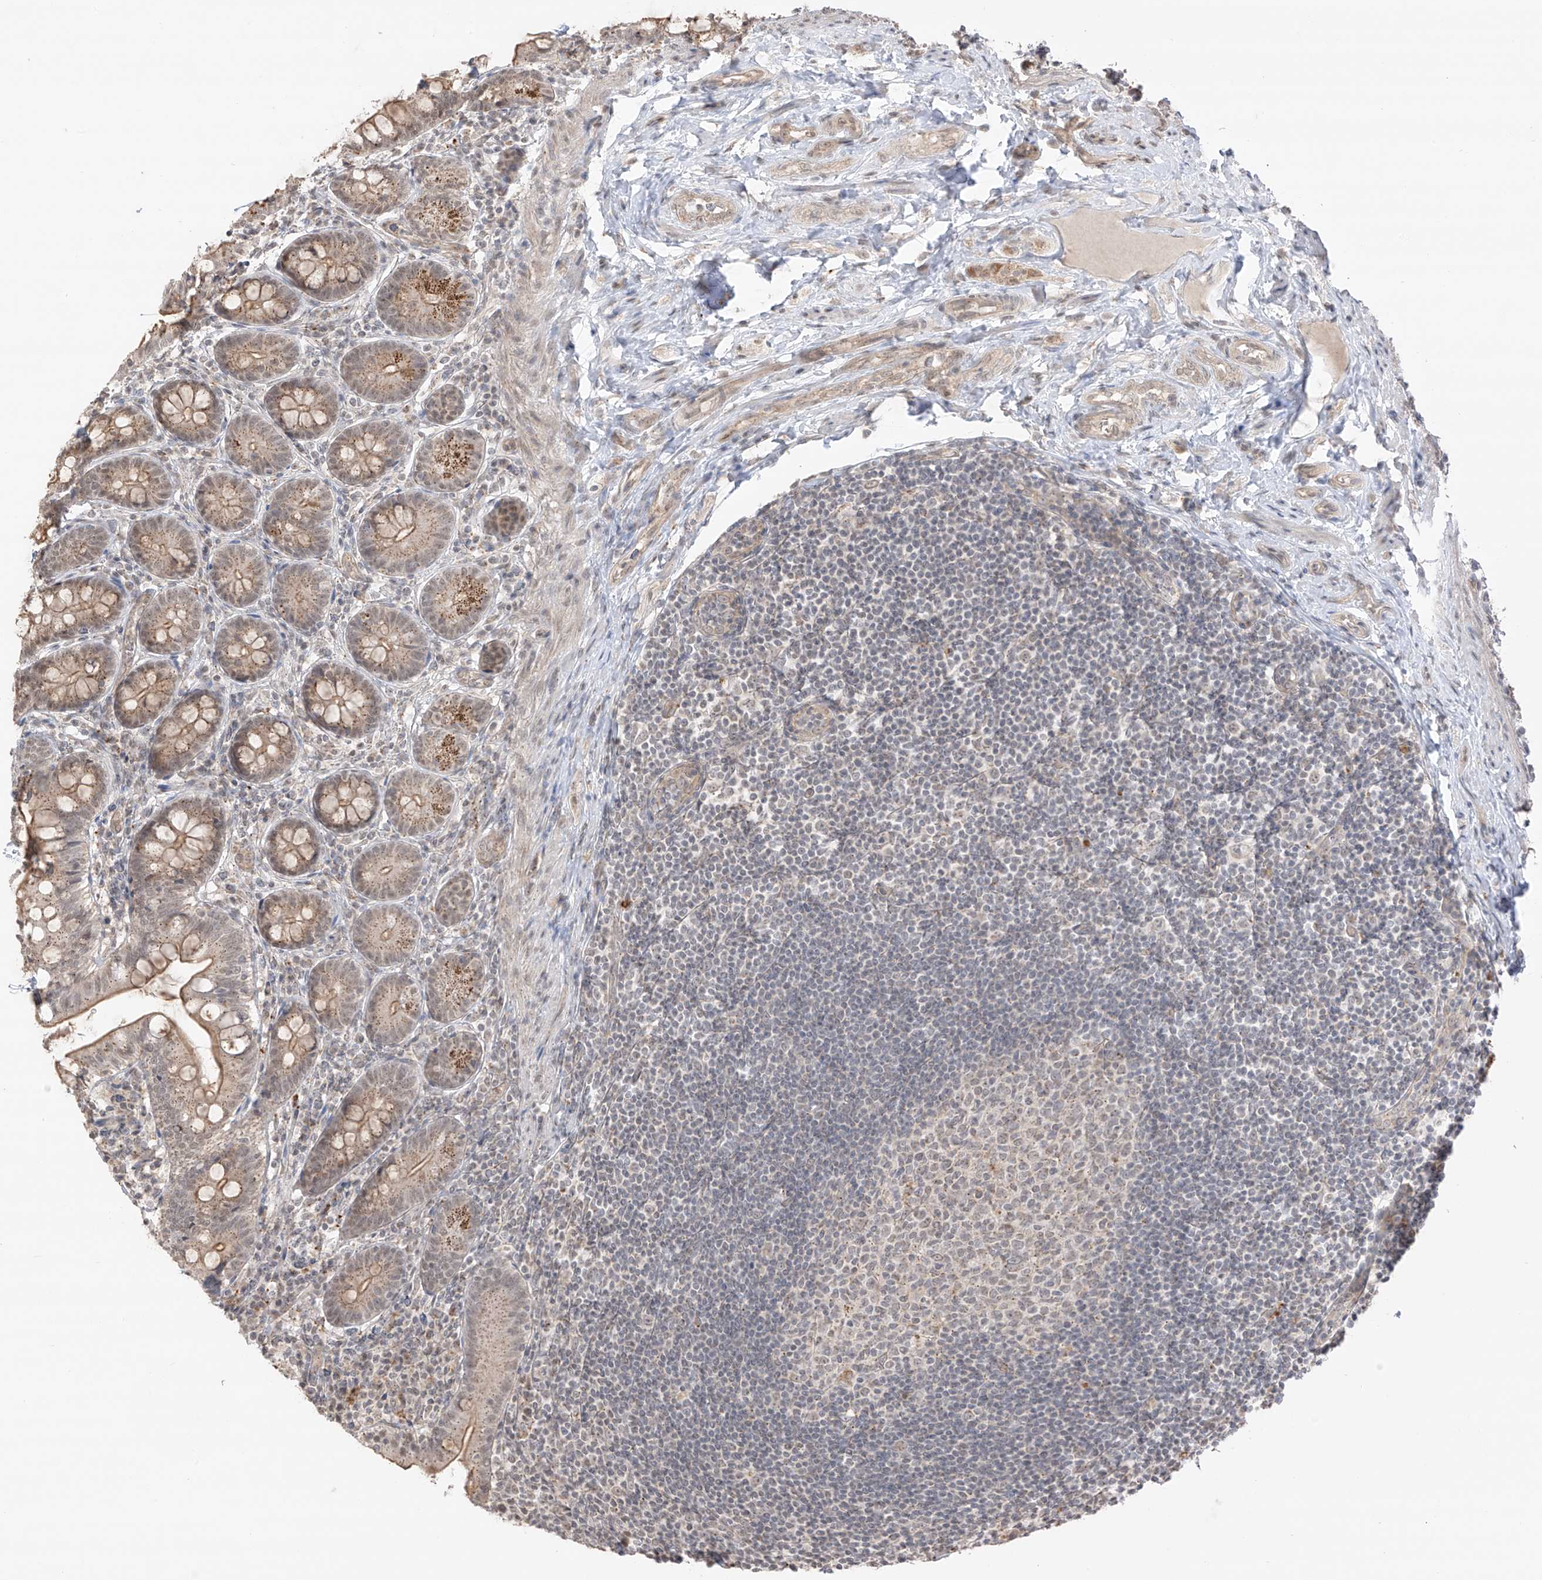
{"staining": {"intensity": "strong", "quantity": "<25%", "location": "cytoplasmic/membranous"}, "tissue": "small intestine", "cell_type": "Glandular cells", "image_type": "normal", "snomed": [{"axis": "morphology", "description": "Normal tissue, NOS"}, {"axis": "topography", "description": "Small intestine"}], "caption": "IHC of unremarkable small intestine shows medium levels of strong cytoplasmic/membranous staining in about <25% of glandular cells. (IHC, brightfield microscopy, high magnification).", "gene": "N4BP3", "patient": {"sex": "male", "age": 7}}